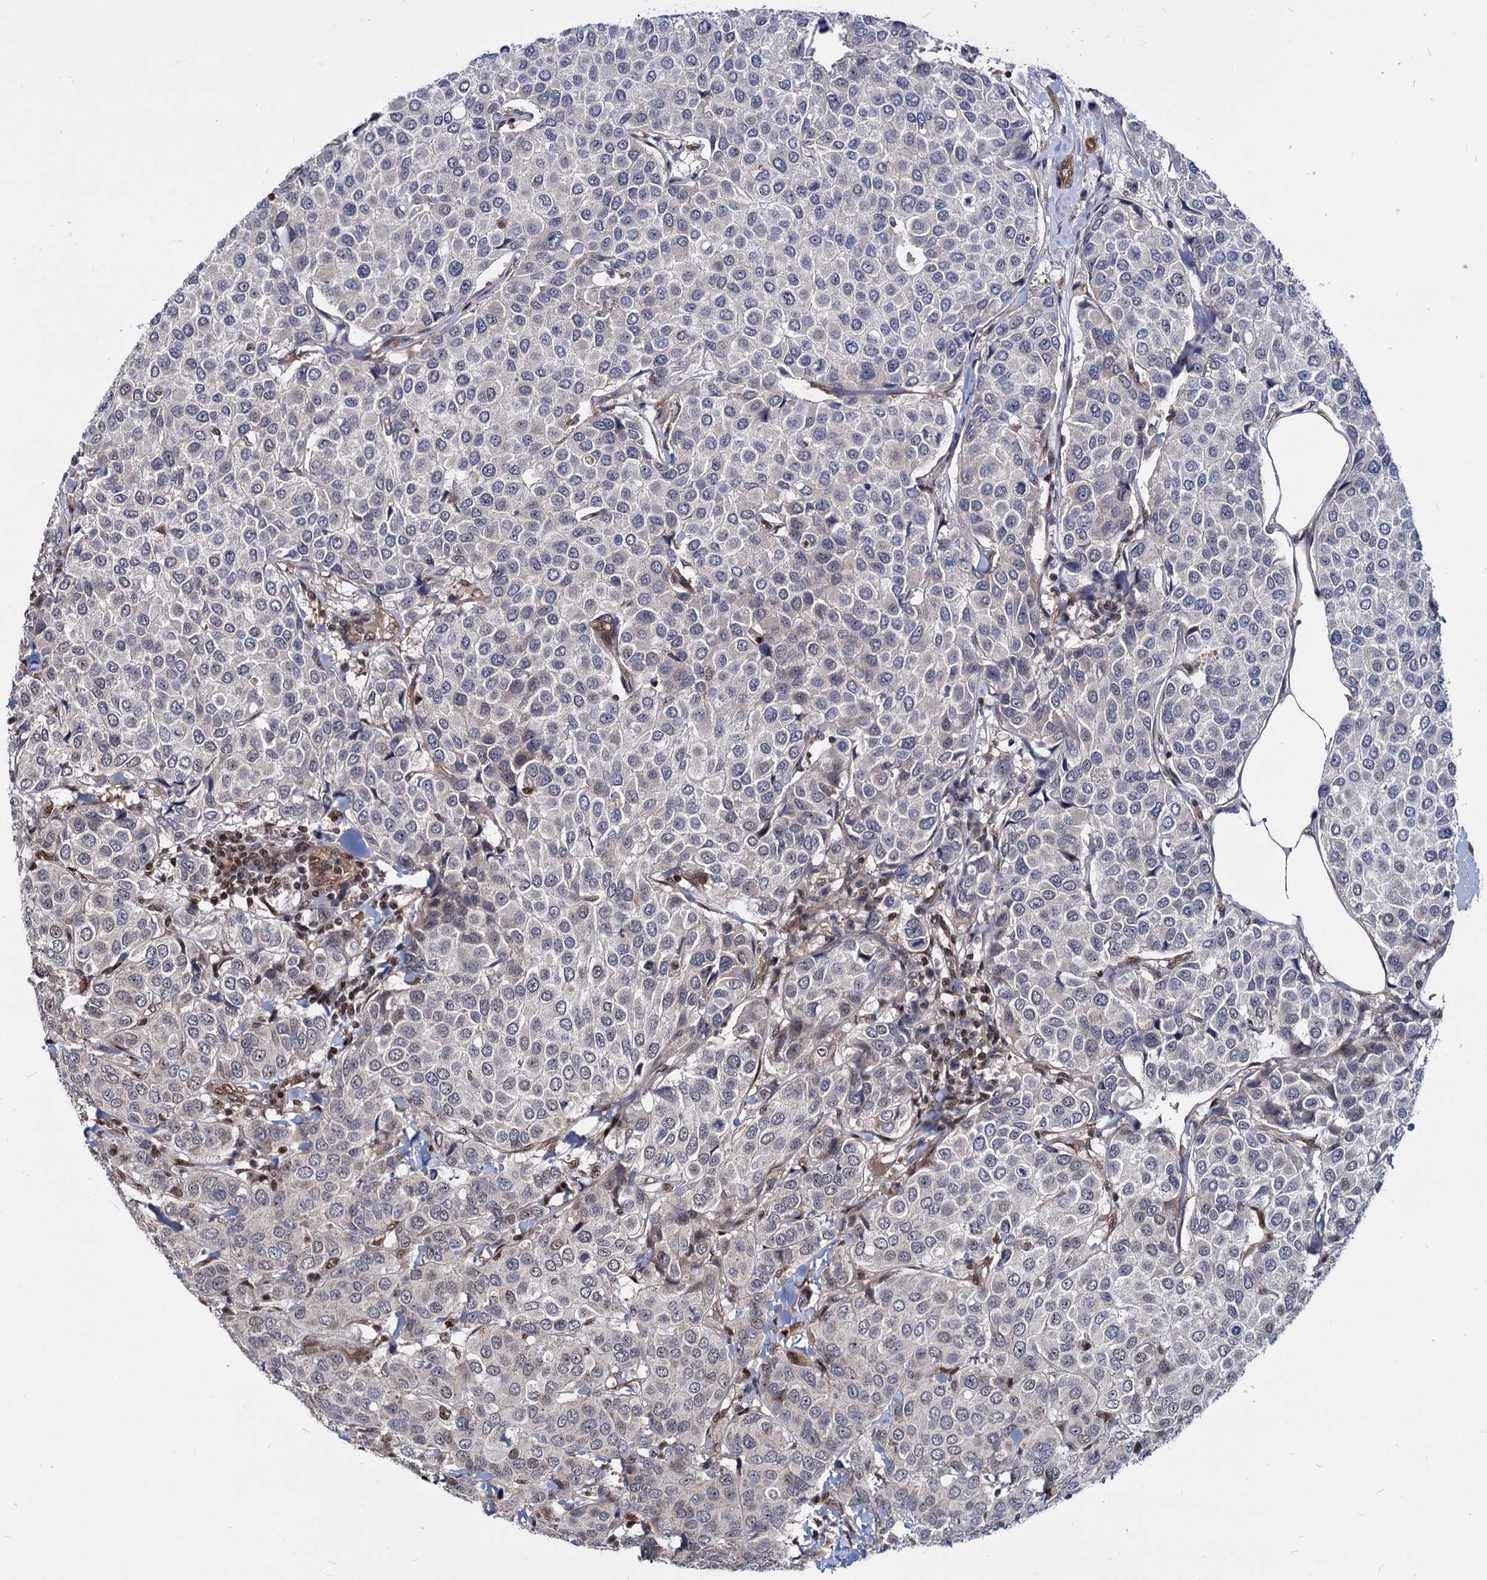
{"staining": {"intensity": "negative", "quantity": "none", "location": "none"}, "tissue": "breast cancer", "cell_type": "Tumor cells", "image_type": "cancer", "snomed": [{"axis": "morphology", "description": "Duct carcinoma"}, {"axis": "topography", "description": "Breast"}], "caption": "Immunohistochemical staining of breast cancer (intraductal carcinoma) reveals no significant expression in tumor cells.", "gene": "UBLCP1", "patient": {"sex": "female", "age": 55}}